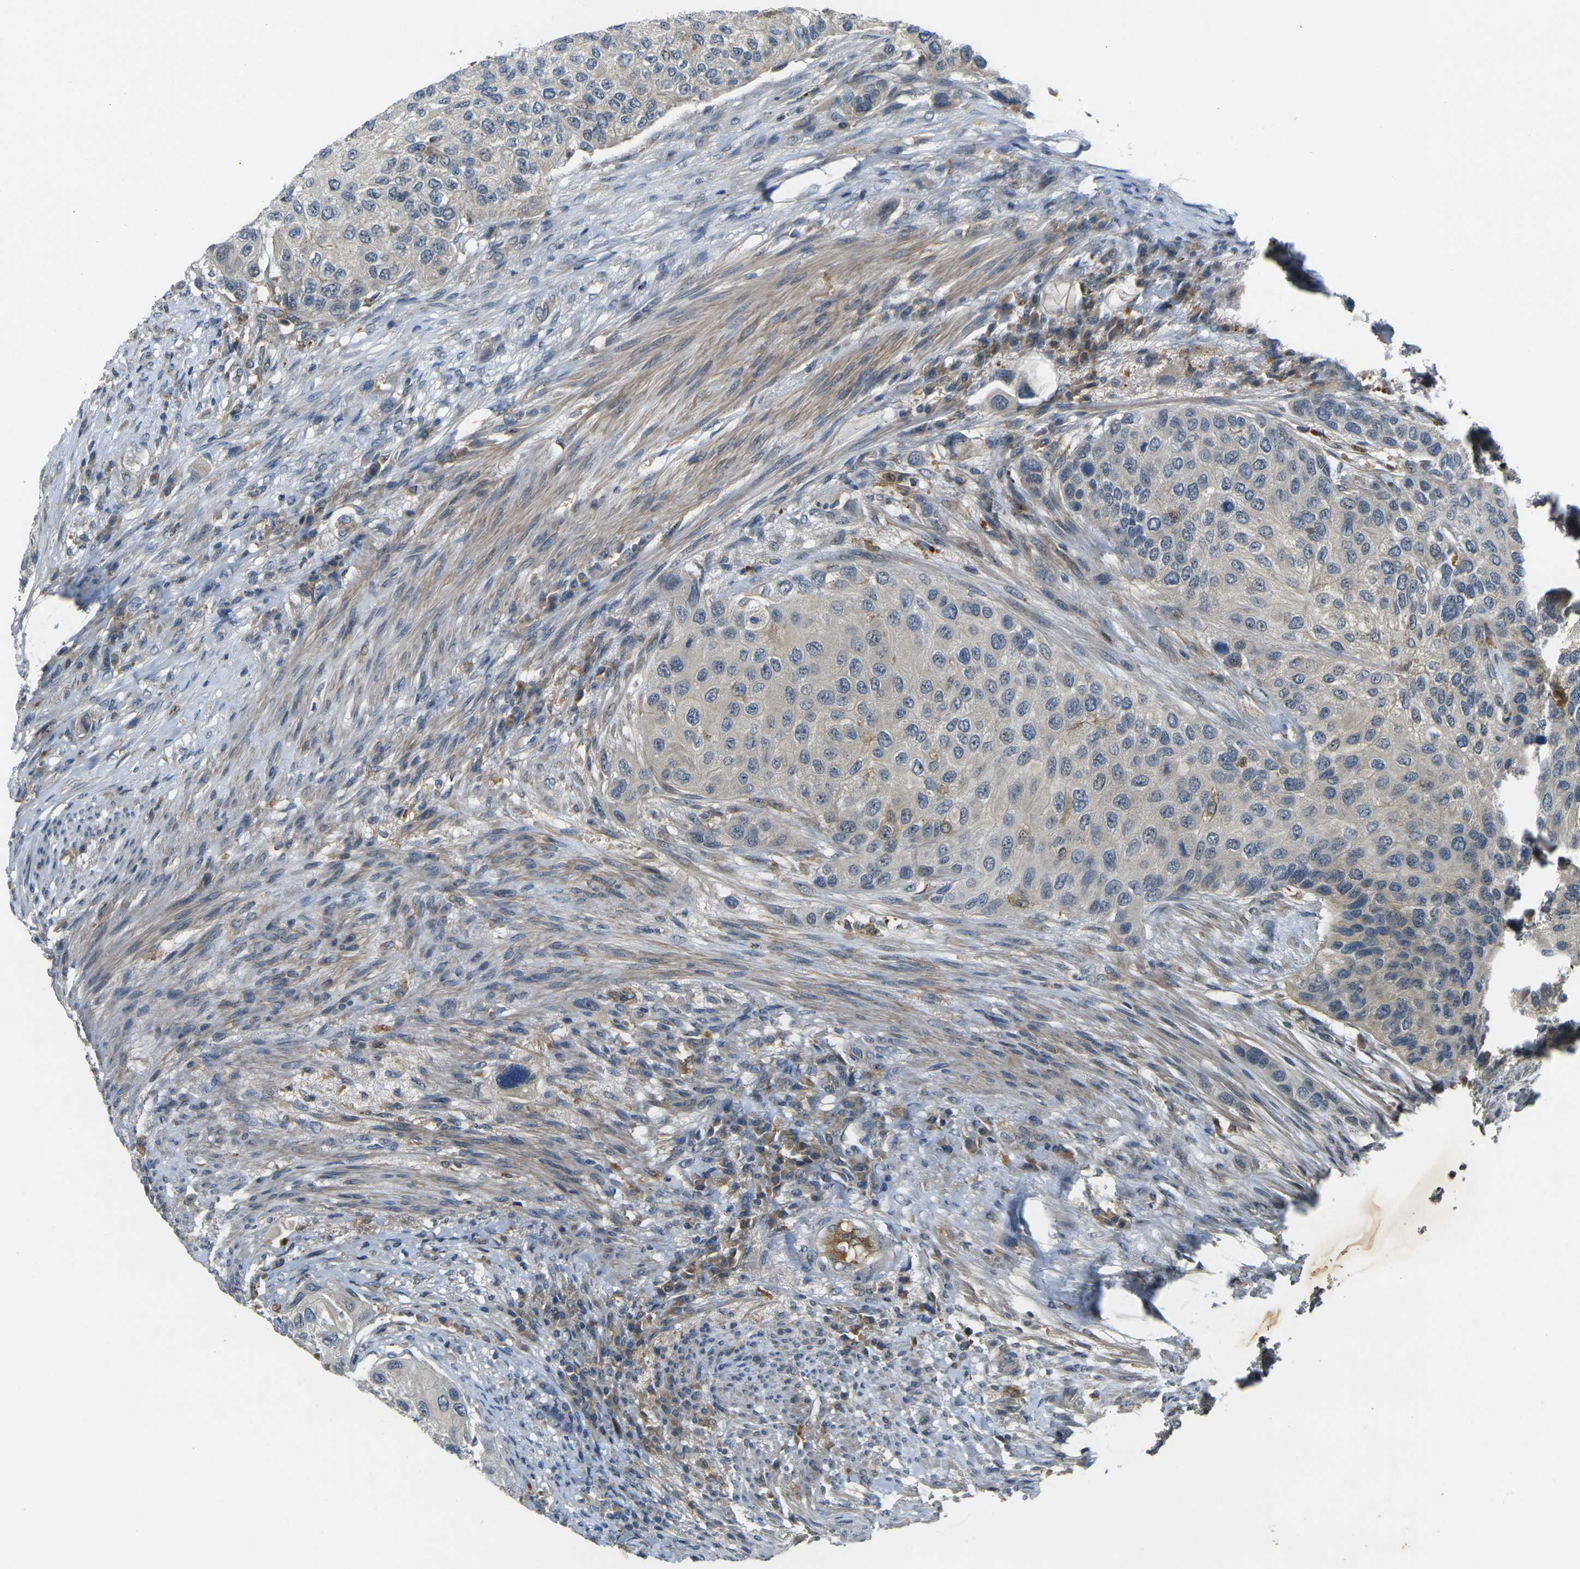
{"staining": {"intensity": "weak", "quantity": ">75%", "location": "cytoplasmic/membranous"}, "tissue": "urothelial cancer", "cell_type": "Tumor cells", "image_type": "cancer", "snomed": [{"axis": "morphology", "description": "Urothelial carcinoma, High grade"}, {"axis": "topography", "description": "Urinary bladder"}], "caption": "Protein staining of urothelial cancer tissue shows weak cytoplasmic/membranous expression in about >75% of tumor cells. Immunohistochemistry stains the protein of interest in brown and the nuclei are stained blue.", "gene": "PIGL", "patient": {"sex": "female", "age": 56}}